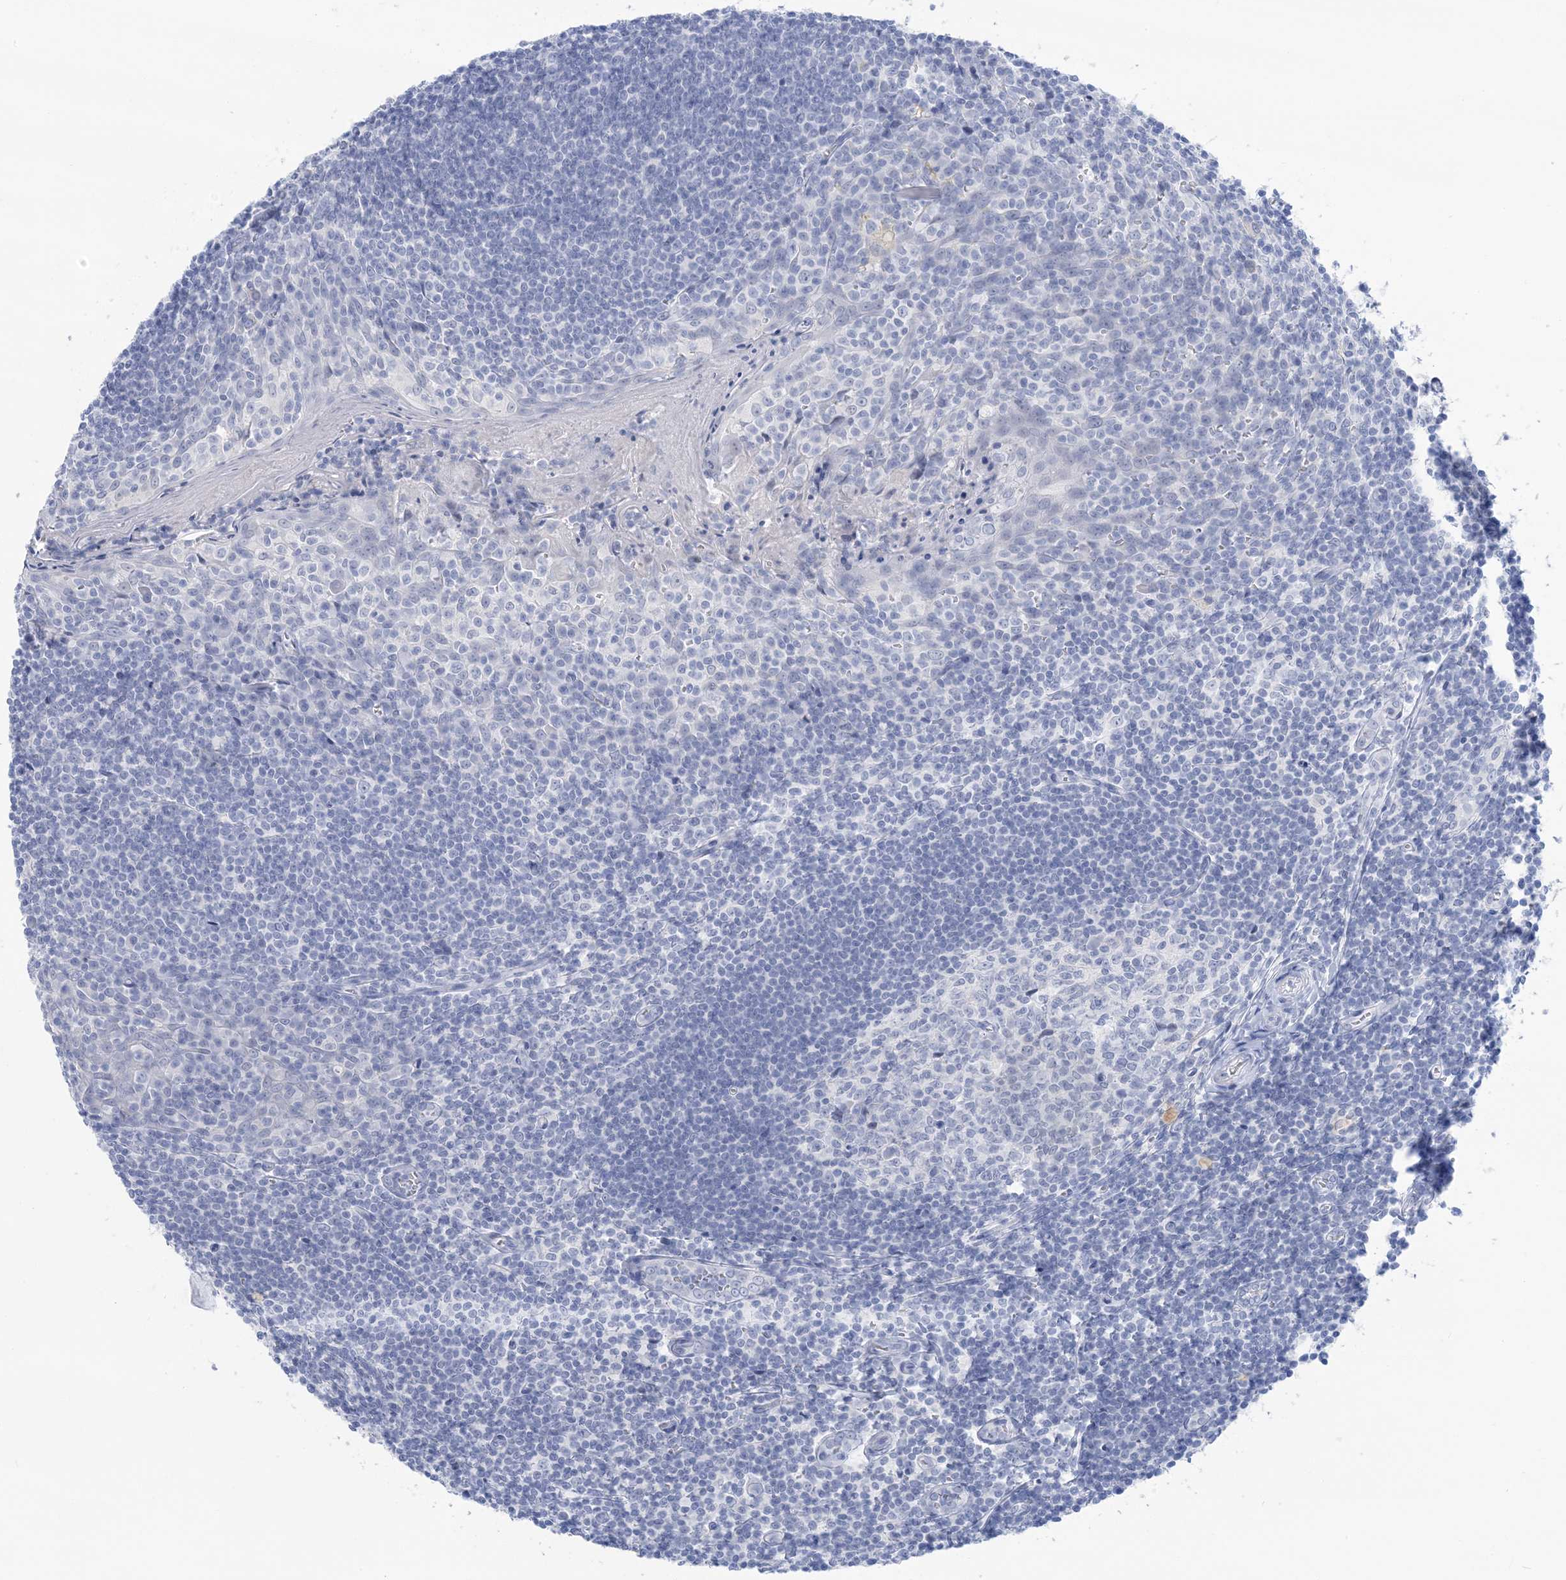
{"staining": {"intensity": "negative", "quantity": "none", "location": "none"}, "tissue": "tonsil", "cell_type": "Germinal center cells", "image_type": "normal", "snomed": [{"axis": "morphology", "description": "Normal tissue, NOS"}, {"axis": "topography", "description": "Tonsil"}], "caption": "This micrograph is of benign tonsil stained with IHC to label a protein in brown with the nuclei are counter-stained blue. There is no staining in germinal center cells.", "gene": "SH3YL1", "patient": {"sex": "male", "age": 27}}